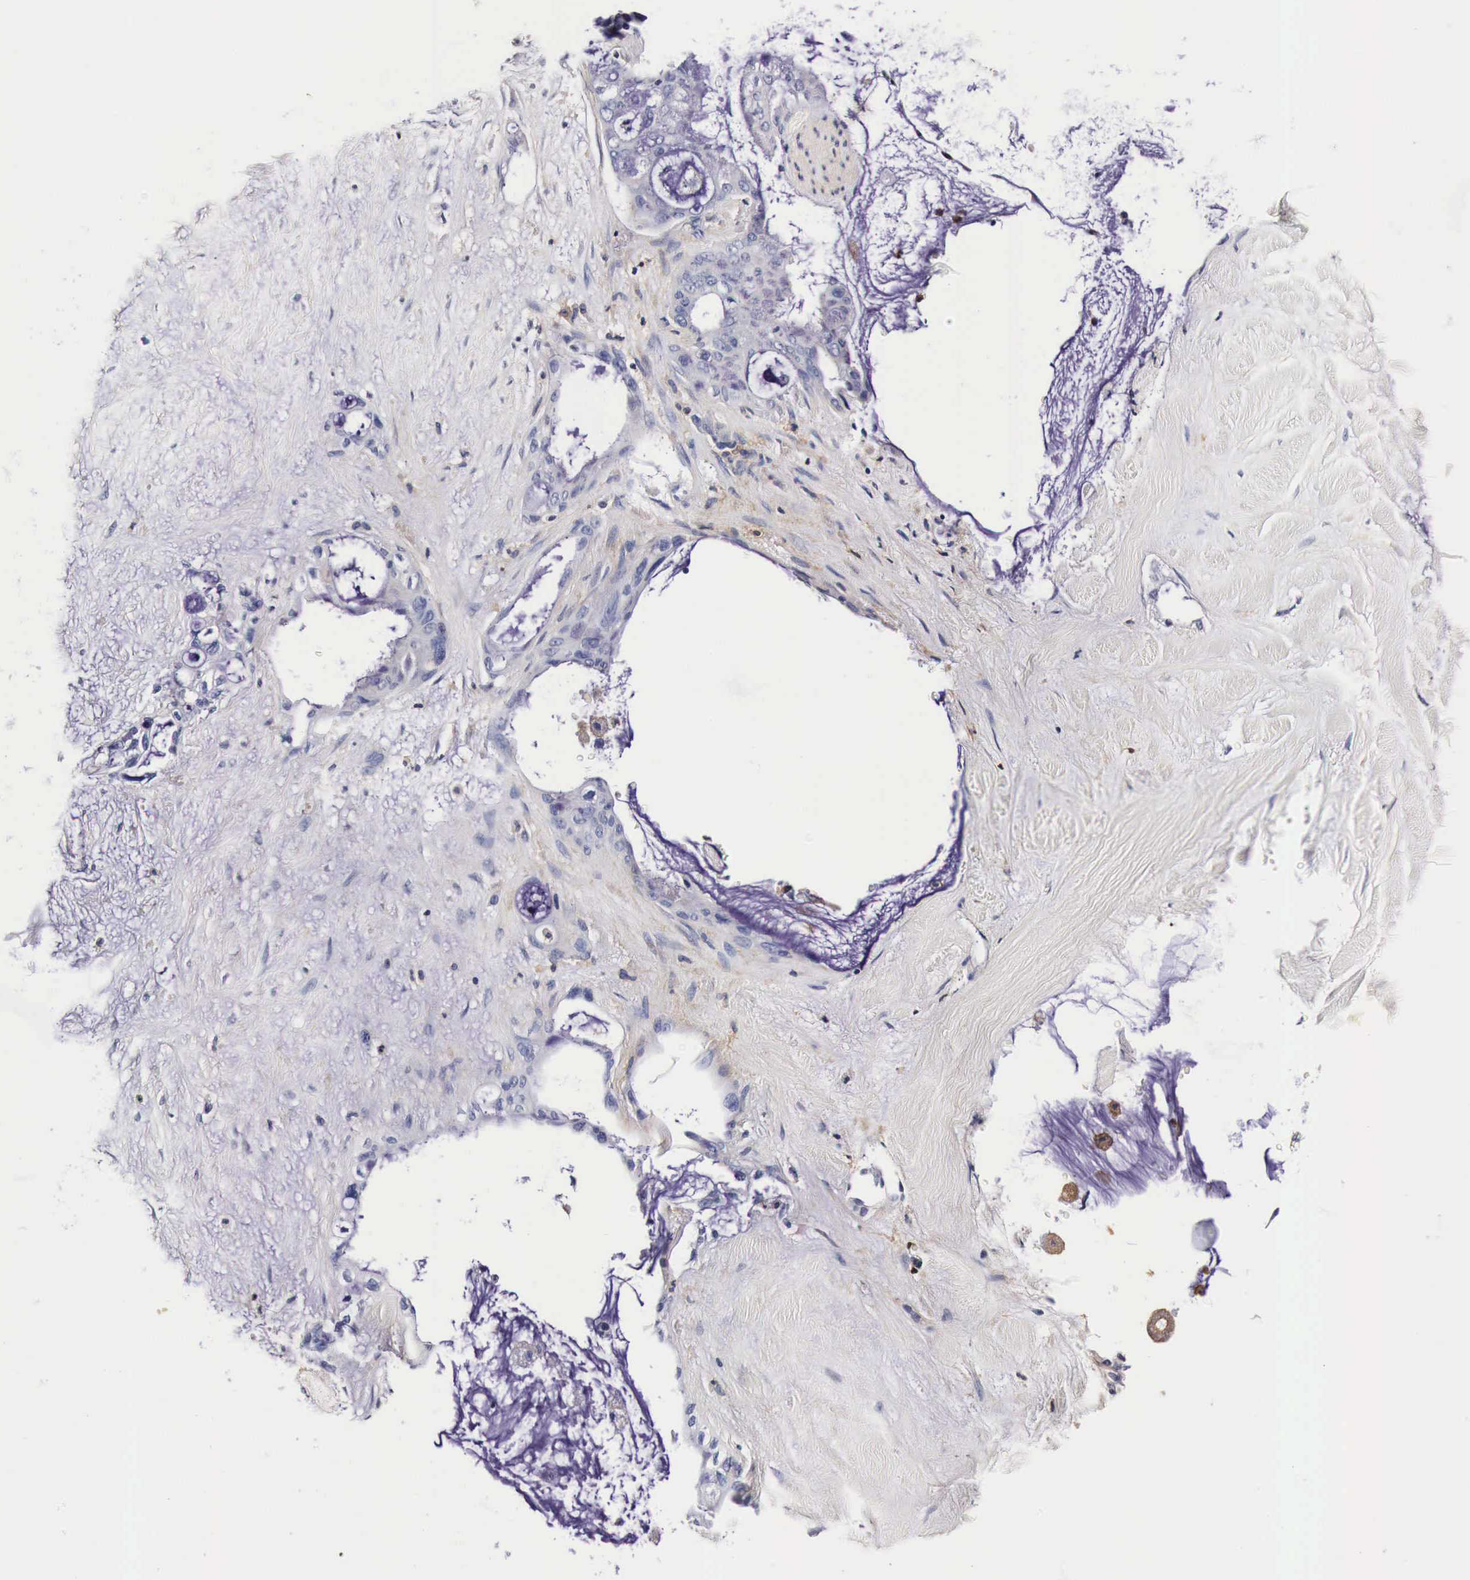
{"staining": {"intensity": "negative", "quantity": "none", "location": "none"}, "tissue": "pancreatic cancer", "cell_type": "Tumor cells", "image_type": "cancer", "snomed": [{"axis": "morphology", "description": "Adenocarcinoma, NOS"}, {"axis": "topography", "description": "Pancreas"}], "caption": "The photomicrograph demonstrates no significant staining in tumor cells of pancreatic cancer.", "gene": "RP2", "patient": {"sex": "female", "age": 70}}